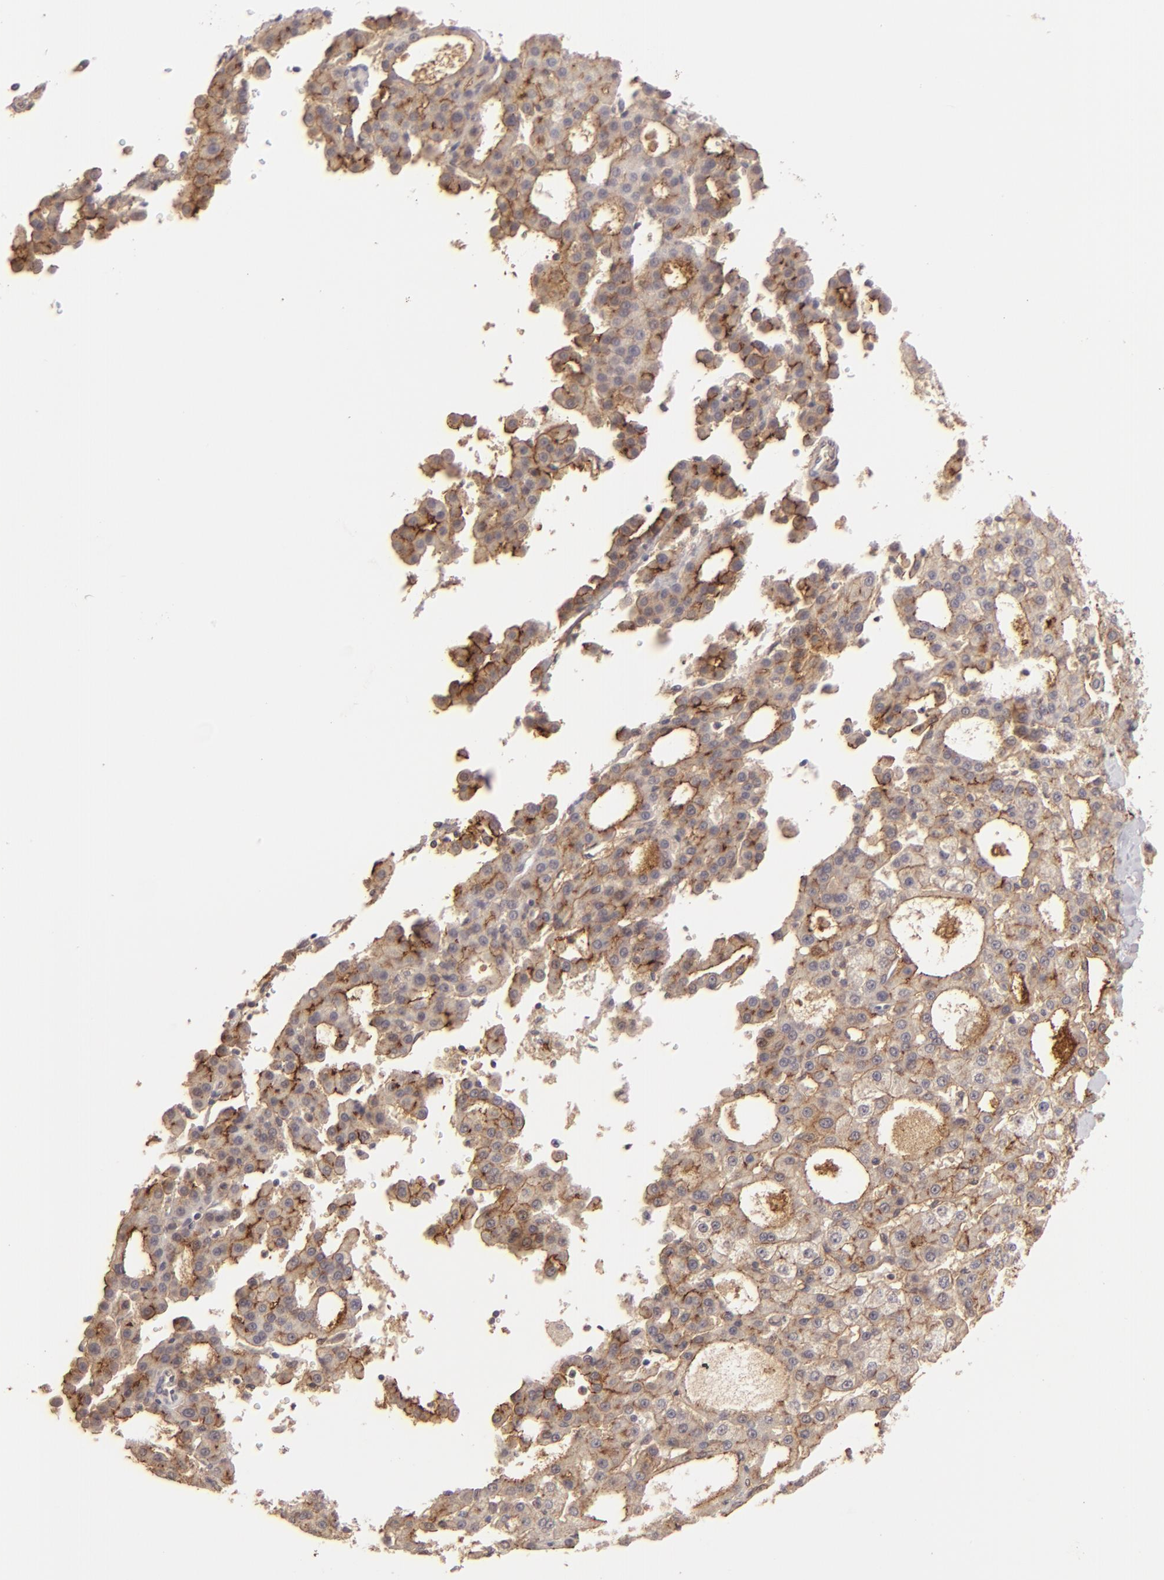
{"staining": {"intensity": "moderate", "quantity": ">75%", "location": "cytoplasmic/membranous"}, "tissue": "liver cancer", "cell_type": "Tumor cells", "image_type": "cancer", "snomed": [{"axis": "morphology", "description": "Carcinoma, Hepatocellular, NOS"}, {"axis": "topography", "description": "Liver"}], "caption": "The micrograph demonstrates a brown stain indicating the presence of a protein in the cytoplasmic/membranous of tumor cells in liver cancer.", "gene": "CLDN1", "patient": {"sex": "male", "age": 47}}